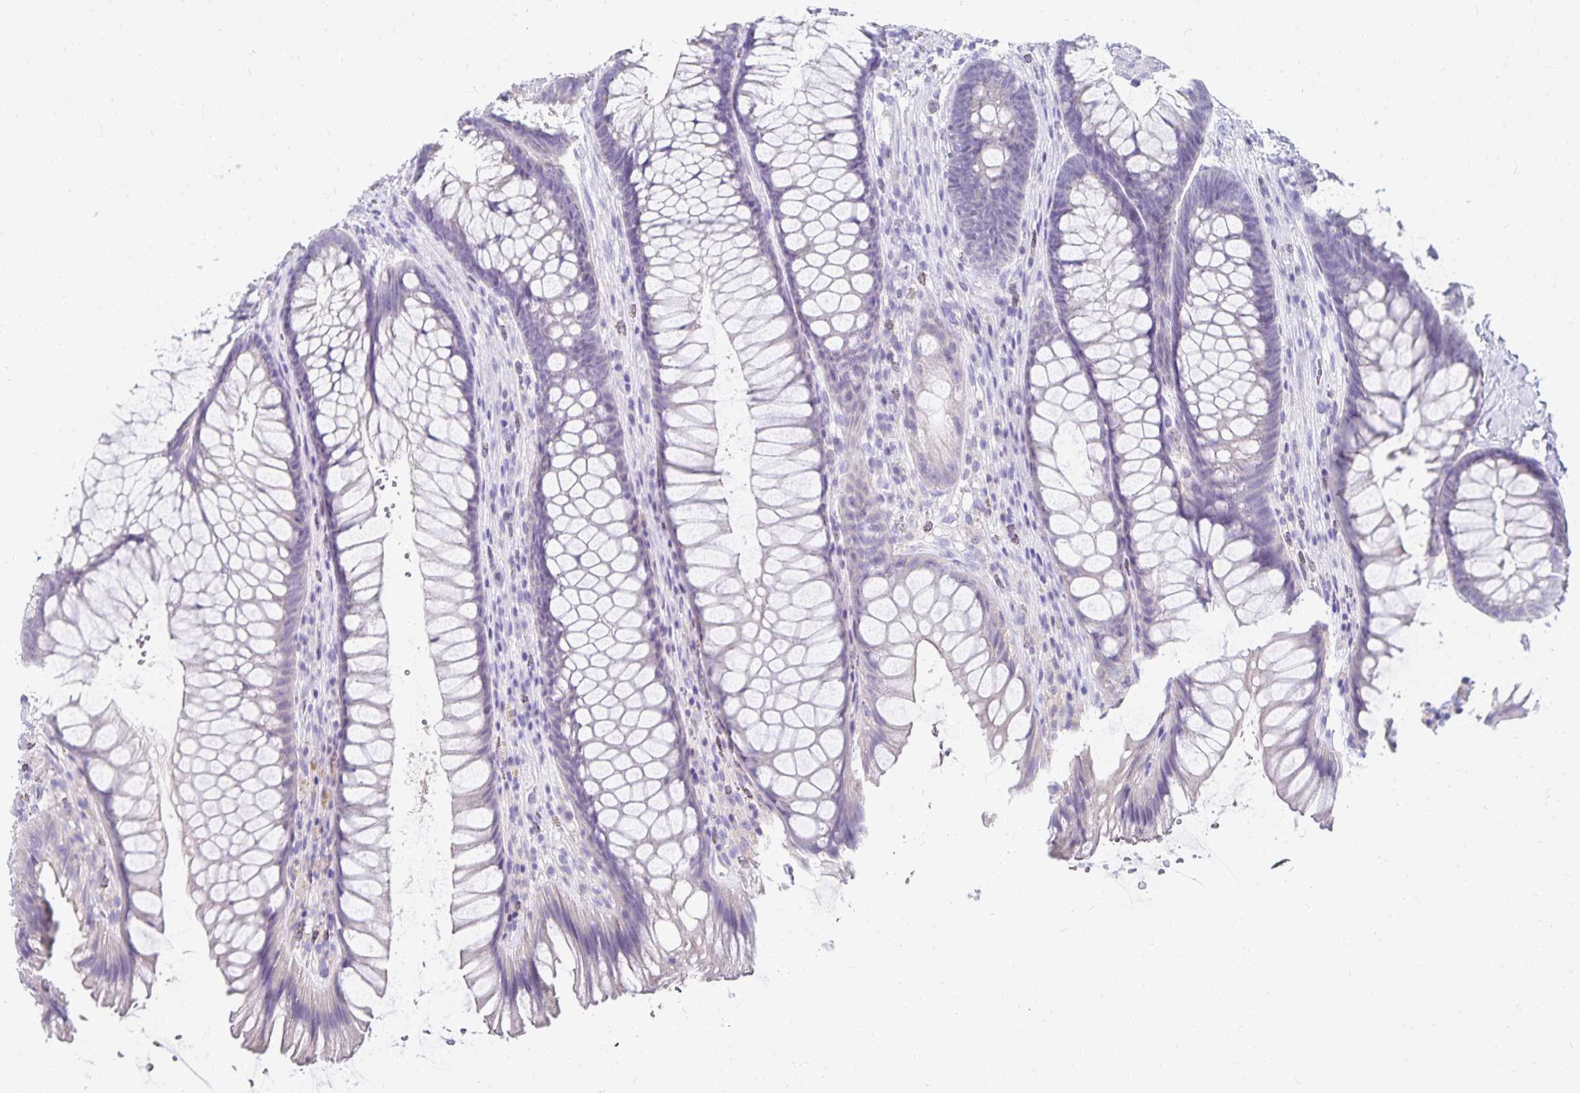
{"staining": {"intensity": "negative", "quantity": "none", "location": "none"}, "tissue": "rectum", "cell_type": "Glandular cells", "image_type": "normal", "snomed": [{"axis": "morphology", "description": "Normal tissue, NOS"}, {"axis": "topography", "description": "Rectum"}], "caption": "Protein analysis of unremarkable rectum reveals no significant positivity in glandular cells. (Immunohistochemistry (ihc), brightfield microscopy, high magnification).", "gene": "PAX5", "patient": {"sex": "male", "age": 53}}